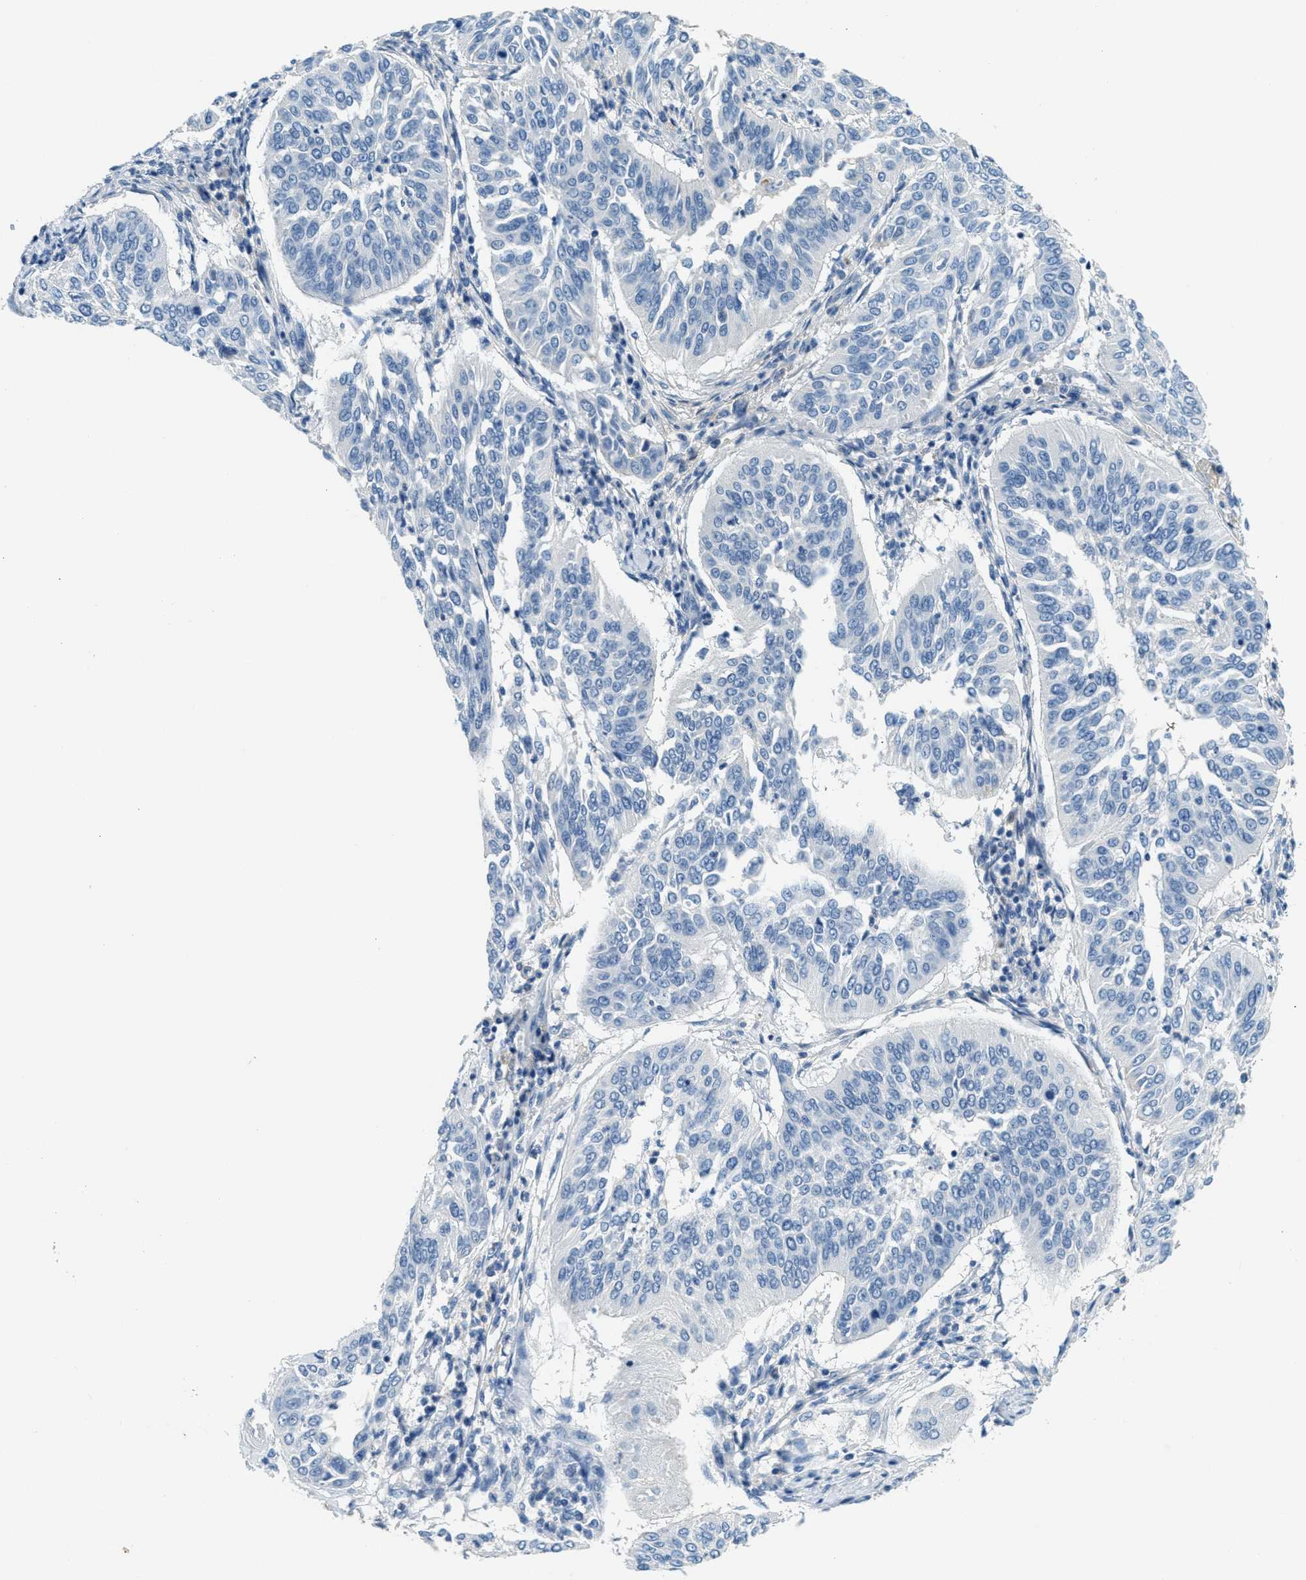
{"staining": {"intensity": "negative", "quantity": "none", "location": "none"}, "tissue": "cervical cancer", "cell_type": "Tumor cells", "image_type": "cancer", "snomed": [{"axis": "morphology", "description": "Normal tissue, NOS"}, {"axis": "morphology", "description": "Squamous cell carcinoma, NOS"}, {"axis": "topography", "description": "Cervix"}], "caption": "The histopathology image exhibits no significant expression in tumor cells of squamous cell carcinoma (cervical).", "gene": "A2M", "patient": {"sex": "female", "age": 39}}